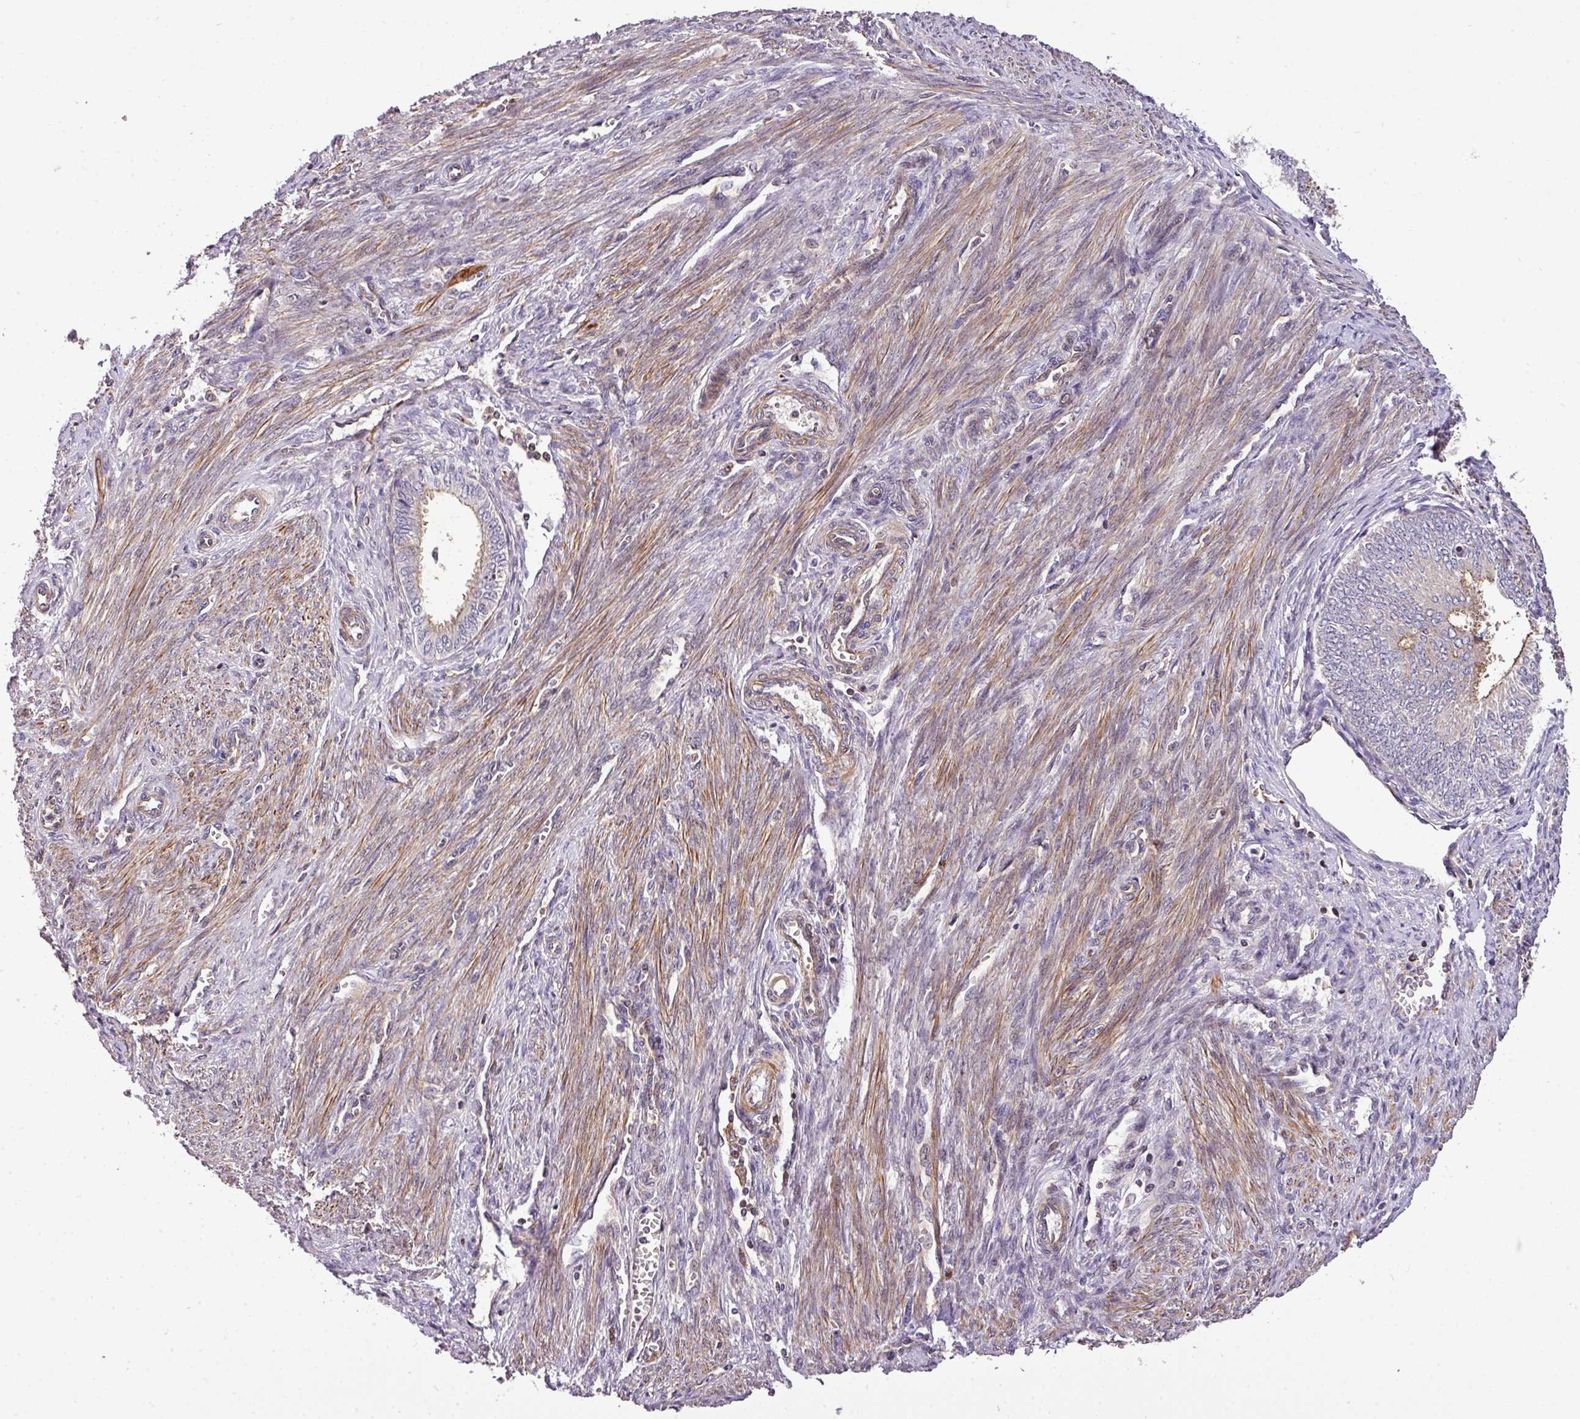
{"staining": {"intensity": "moderate", "quantity": "<25%", "location": "cytoplasmic/membranous"}, "tissue": "endometrial cancer", "cell_type": "Tumor cells", "image_type": "cancer", "snomed": [{"axis": "morphology", "description": "Adenocarcinoma, NOS"}, {"axis": "topography", "description": "Endometrium"}], "caption": "High-power microscopy captured an immunohistochemistry (IHC) histopathology image of endometrial adenocarcinoma, revealing moderate cytoplasmic/membranous staining in approximately <25% of tumor cells.", "gene": "CASS4", "patient": {"sex": "female", "age": 68}}